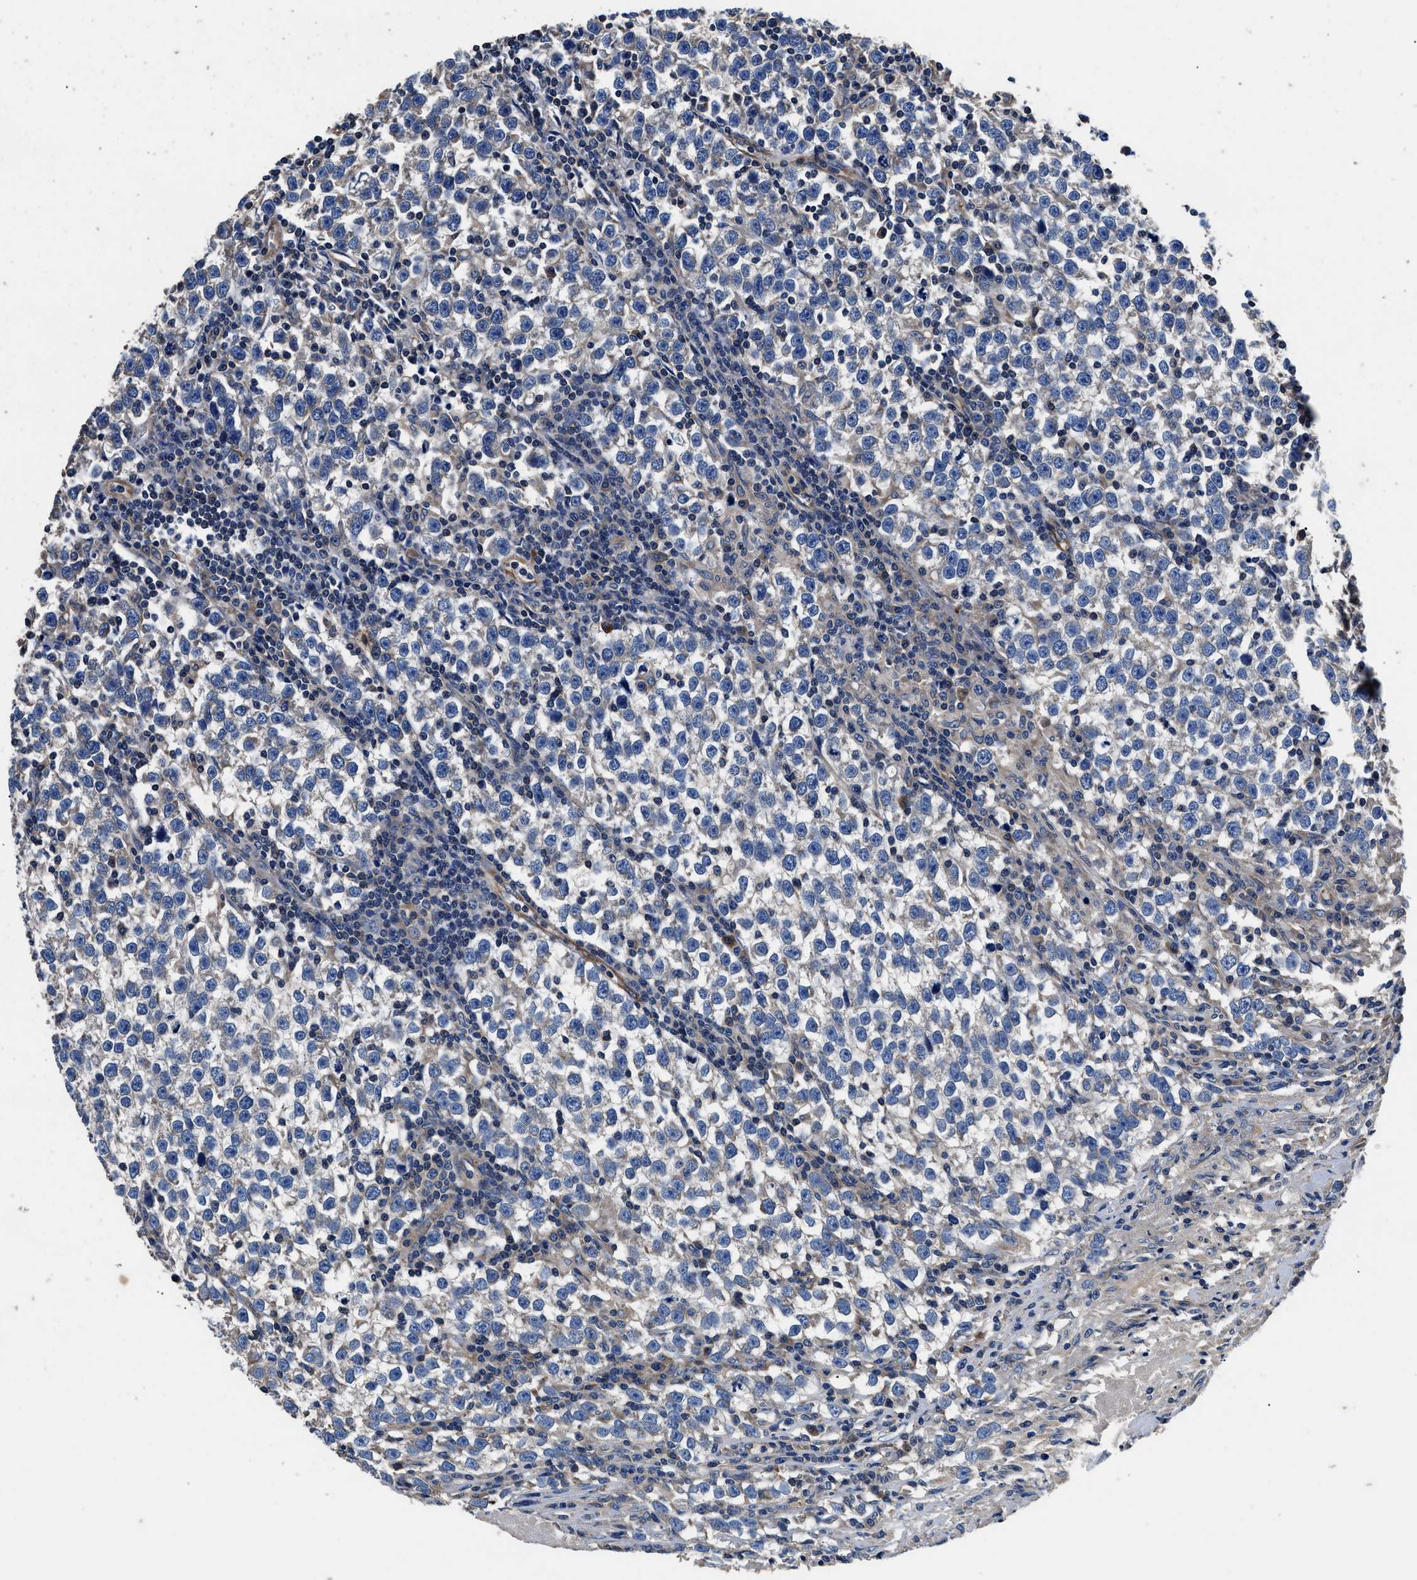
{"staining": {"intensity": "negative", "quantity": "none", "location": "none"}, "tissue": "testis cancer", "cell_type": "Tumor cells", "image_type": "cancer", "snomed": [{"axis": "morphology", "description": "Normal tissue, NOS"}, {"axis": "morphology", "description": "Seminoma, NOS"}, {"axis": "topography", "description": "Testis"}], "caption": "Tumor cells are negative for brown protein staining in testis seminoma.", "gene": "DHRS7B", "patient": {"sex": "male", "age": 43}}